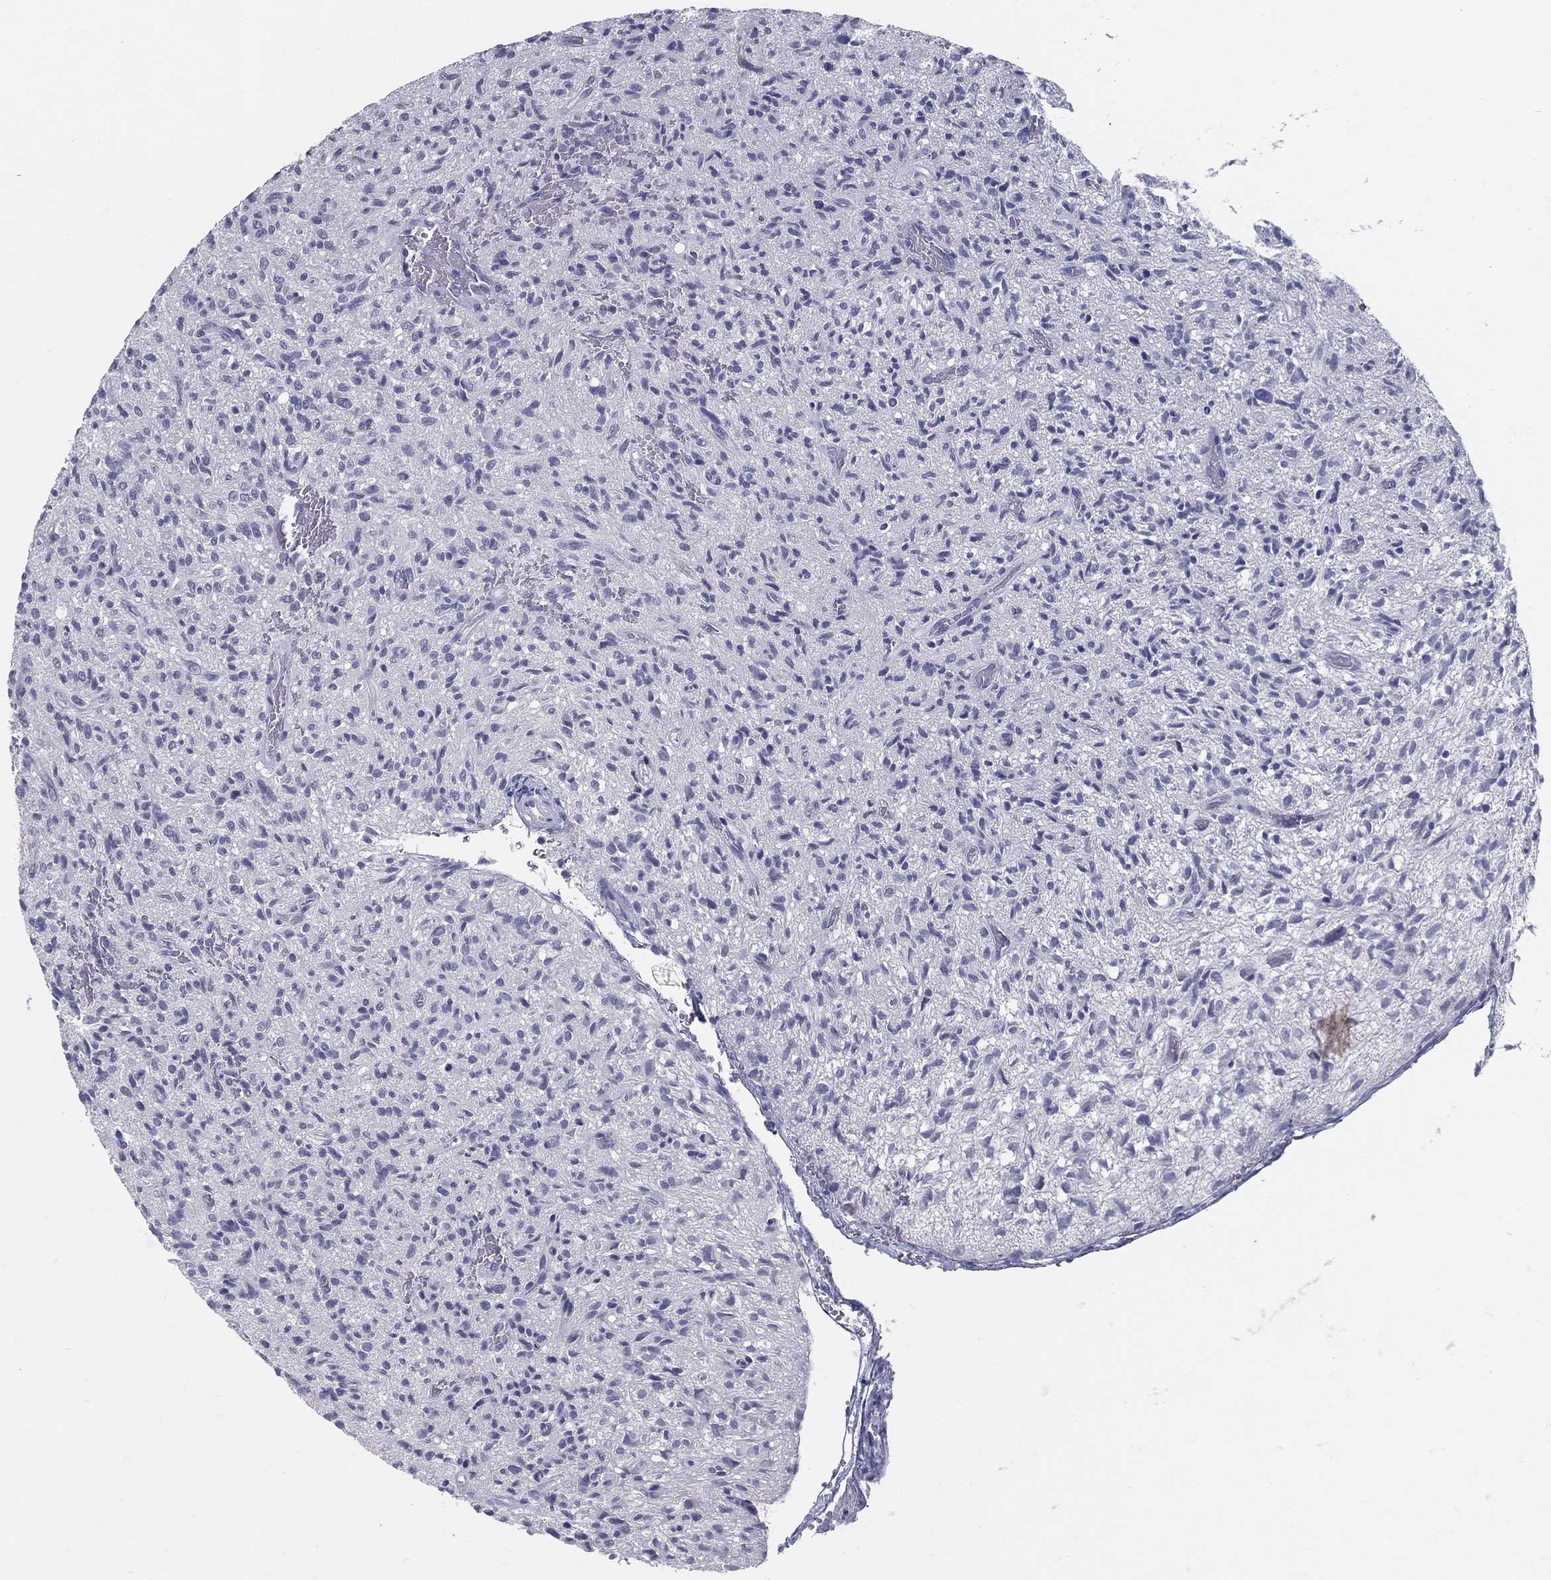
{"staining": {"intensity": "negative", "quantity": "none", "location": "none"}, "tissue": "glioma", "cell_type": "Tumor cells", "image_type": "cancer", "snomed": [{"axis": "morphology", "description": "Glioma, malignant, High grade"}, {"axis": "topography", "description": "Brain"}], "caption": "Immunohistochemical staining of malignant glioma (high-grade) reveals no significant expression in tumor cells. The staining was performed using DAB to visualize the protein expression in brown, while the nuclei were stained in blue with hematoxylin (Magnification: 20x).", "gene": "ACE2", "patient": {"sex": "male", "age": 64}}